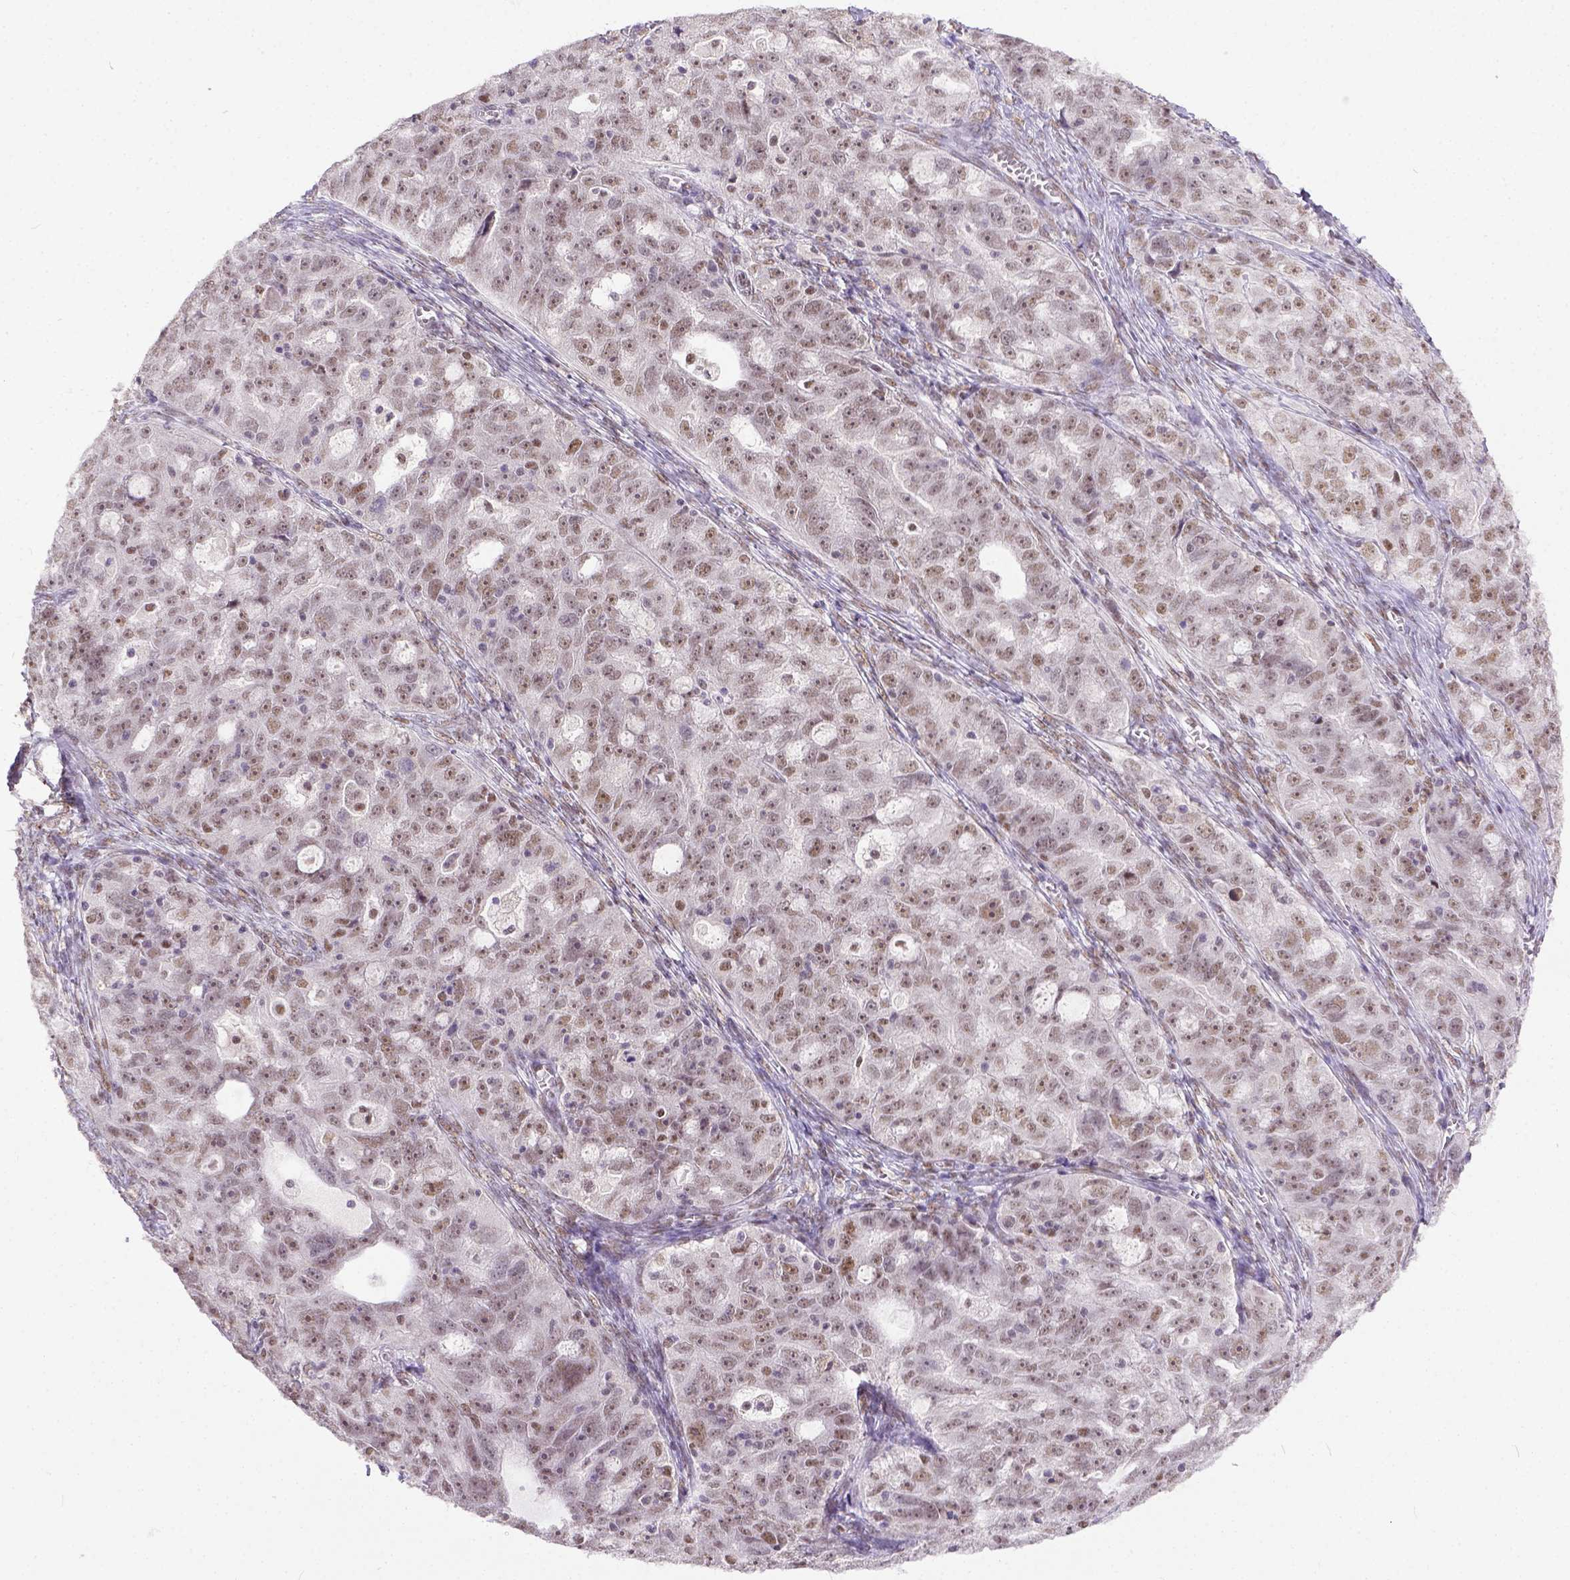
{"staining": {"intensity": "weak", "quantity": ">75%", "location": "nuclear"}, "tissue": "ovarian cancer", "cell_type": "Tumor cells", "image_type": "cancer", "snomed": [{"axis": "morphology", "description": "Cystadenocarcinoma, serous, NOS"}, {"axis": "topography", "description": "Ovary"}], "caption": "Ovarian serous cystadenocarcinoma tissue displays weak nuclear expression in approximately >75% of tumor cells", "gene": "ERCC1", "patient": {"sex": "female", "age": 51}}